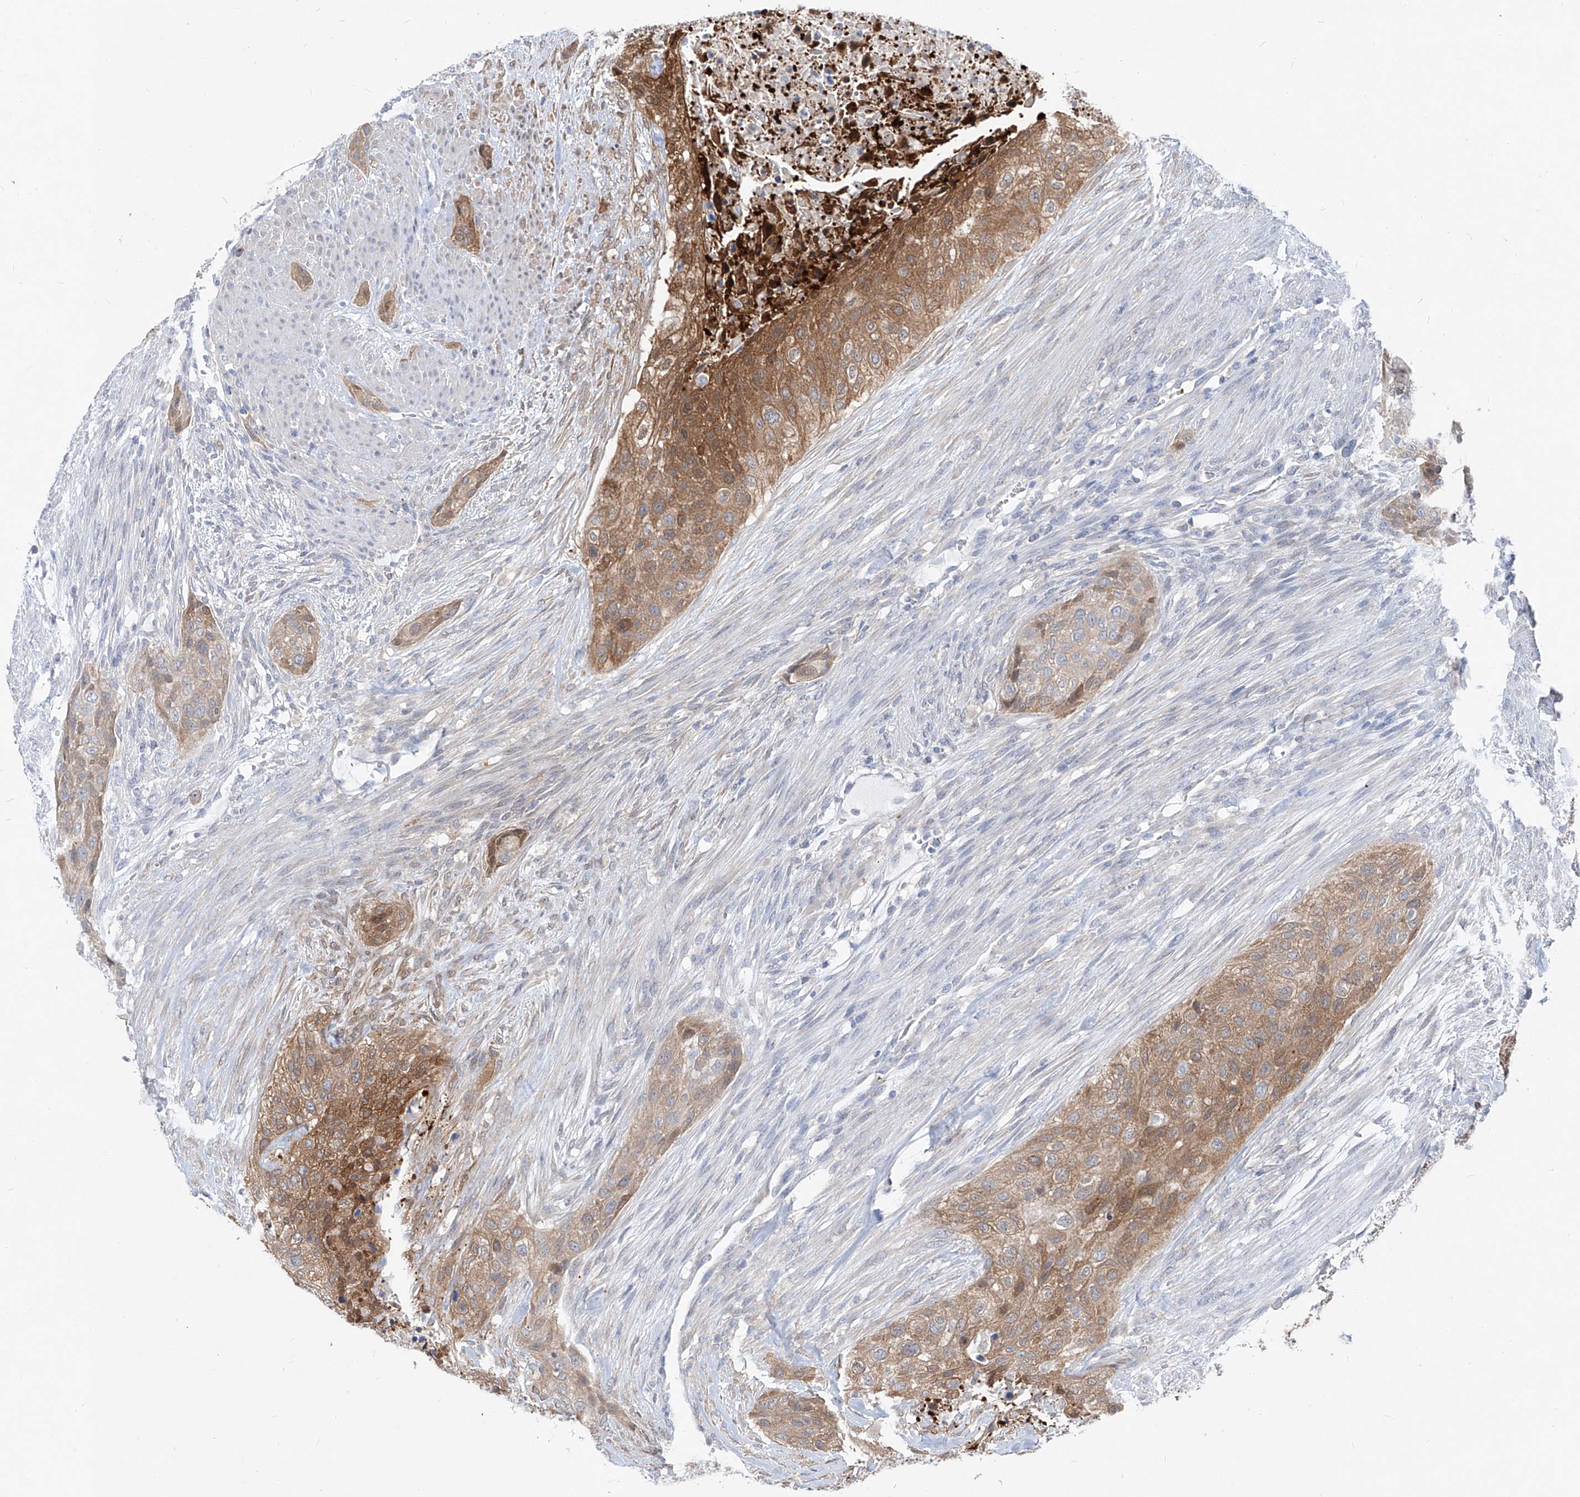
{"staining": {"intensity": "moderate", "quantity": ">75%", "location": "cytoplasmic/membranous"}, "tissue": "urothelial cancer", "cell_type": "Tumor cells", "image_type": "cancer", "snomed": [{"axis": "morphology", "description": "Urothelial carcinoma, High grade"}, {"axis": "topography", "description": "Urinary bladder"}], "caption": "A brown stain labels moderate cytoplasmic/membranous staining of a protein in urothelial carcinoma (high-grade) tumor cells.", "gene": "UFL1", "patient": {"sex": "male", "age": 35}}